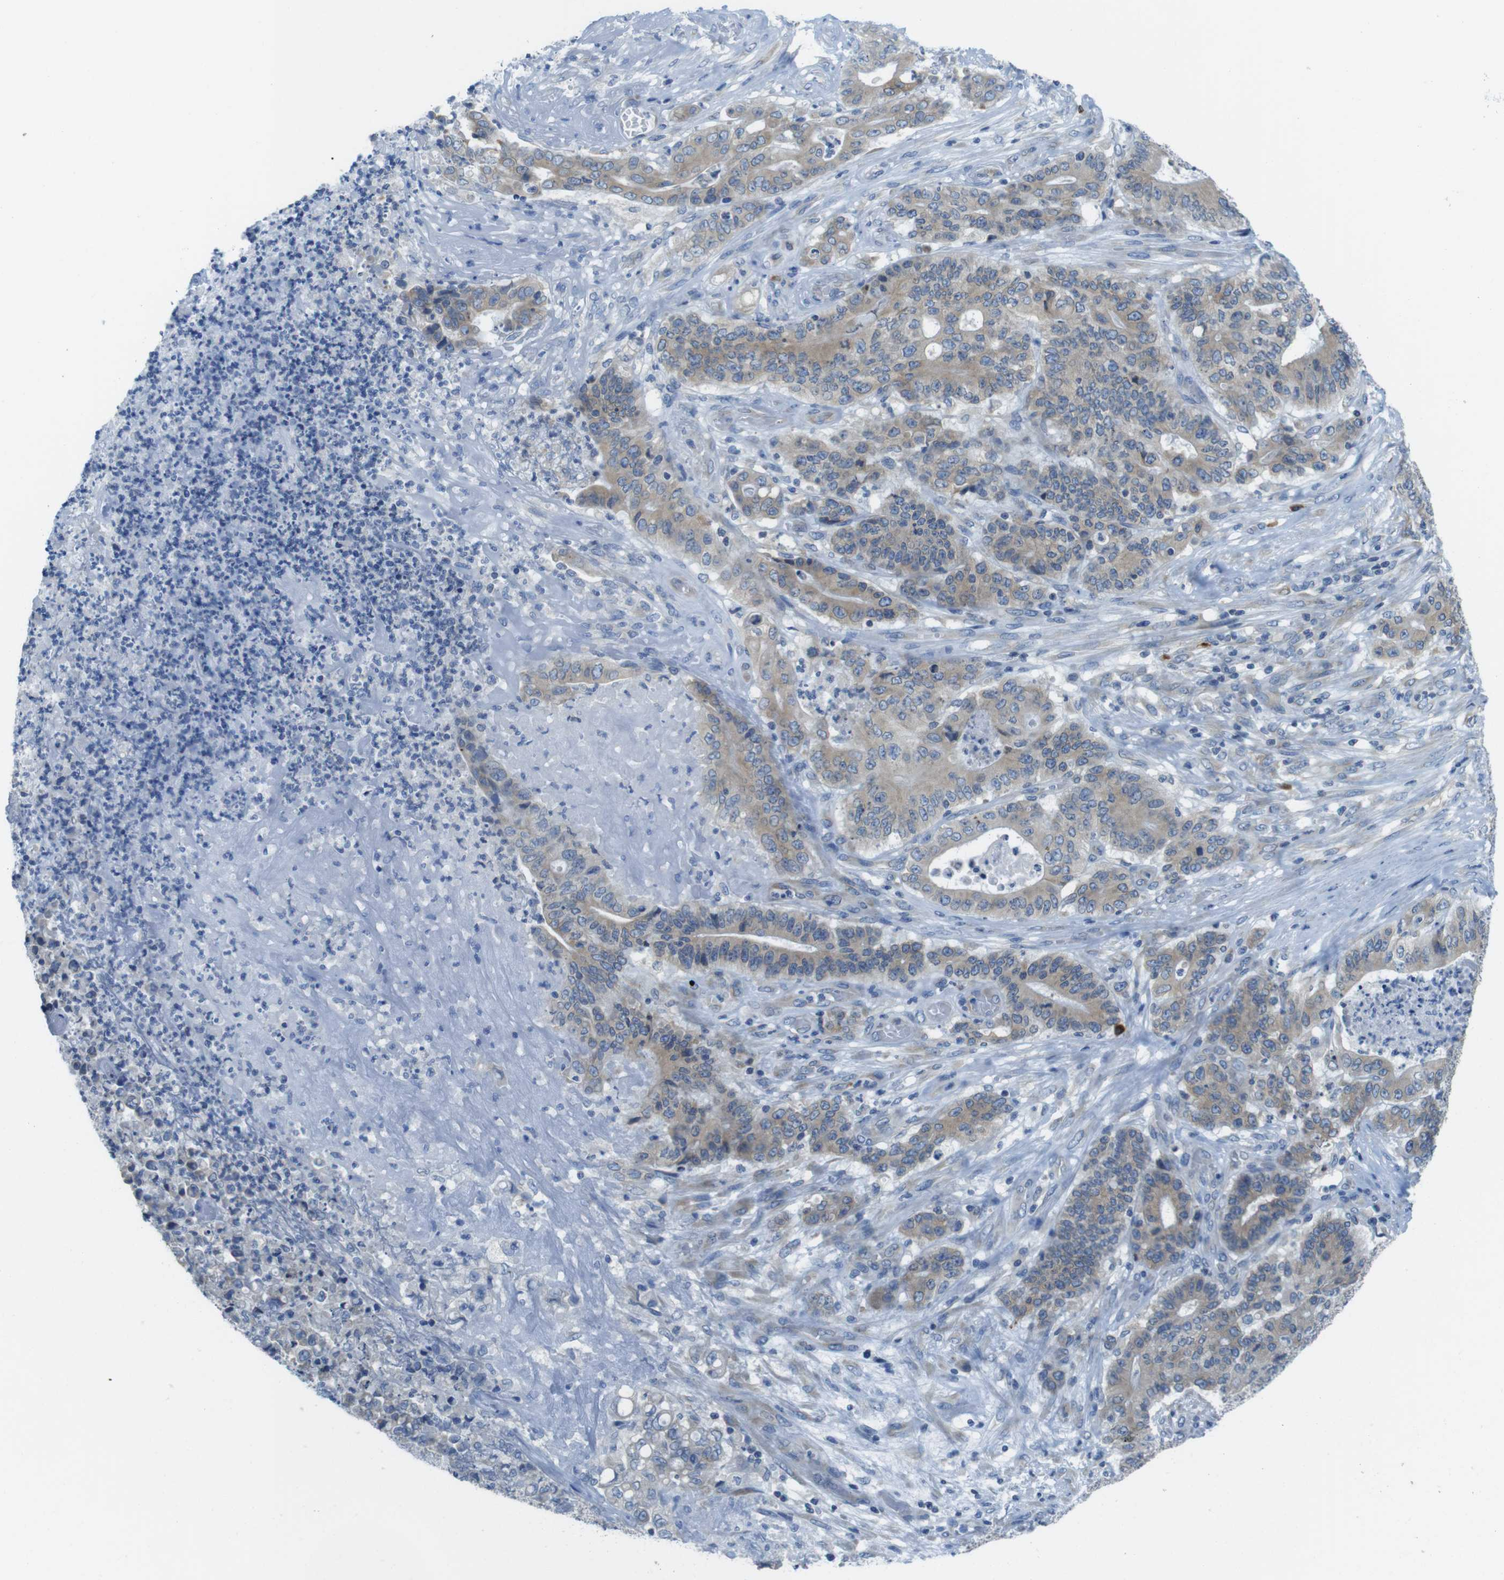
{"staining": {"intensity": "weak", "quantity": ">75%", "location": "cytoplasmic/membranous"}, "tissue": "stomach cancer", "cell_type": "Tumor cells", "image_type": "cancer", "snomed": [{"axis": "morphology", "description": "Adenocarcinoma, NOS"}, {"axis": "topography", "description": "Stomach"}], "caption": "Immunohistochemistry micrograph of stomach cancer stained for a protein (brown), which shows low levels of weak cytoplasmic/membranous staining in about >75% of tumor cells.", "gene": "CLPTM1L", "patient": {"sex": "female", "age": 73}}